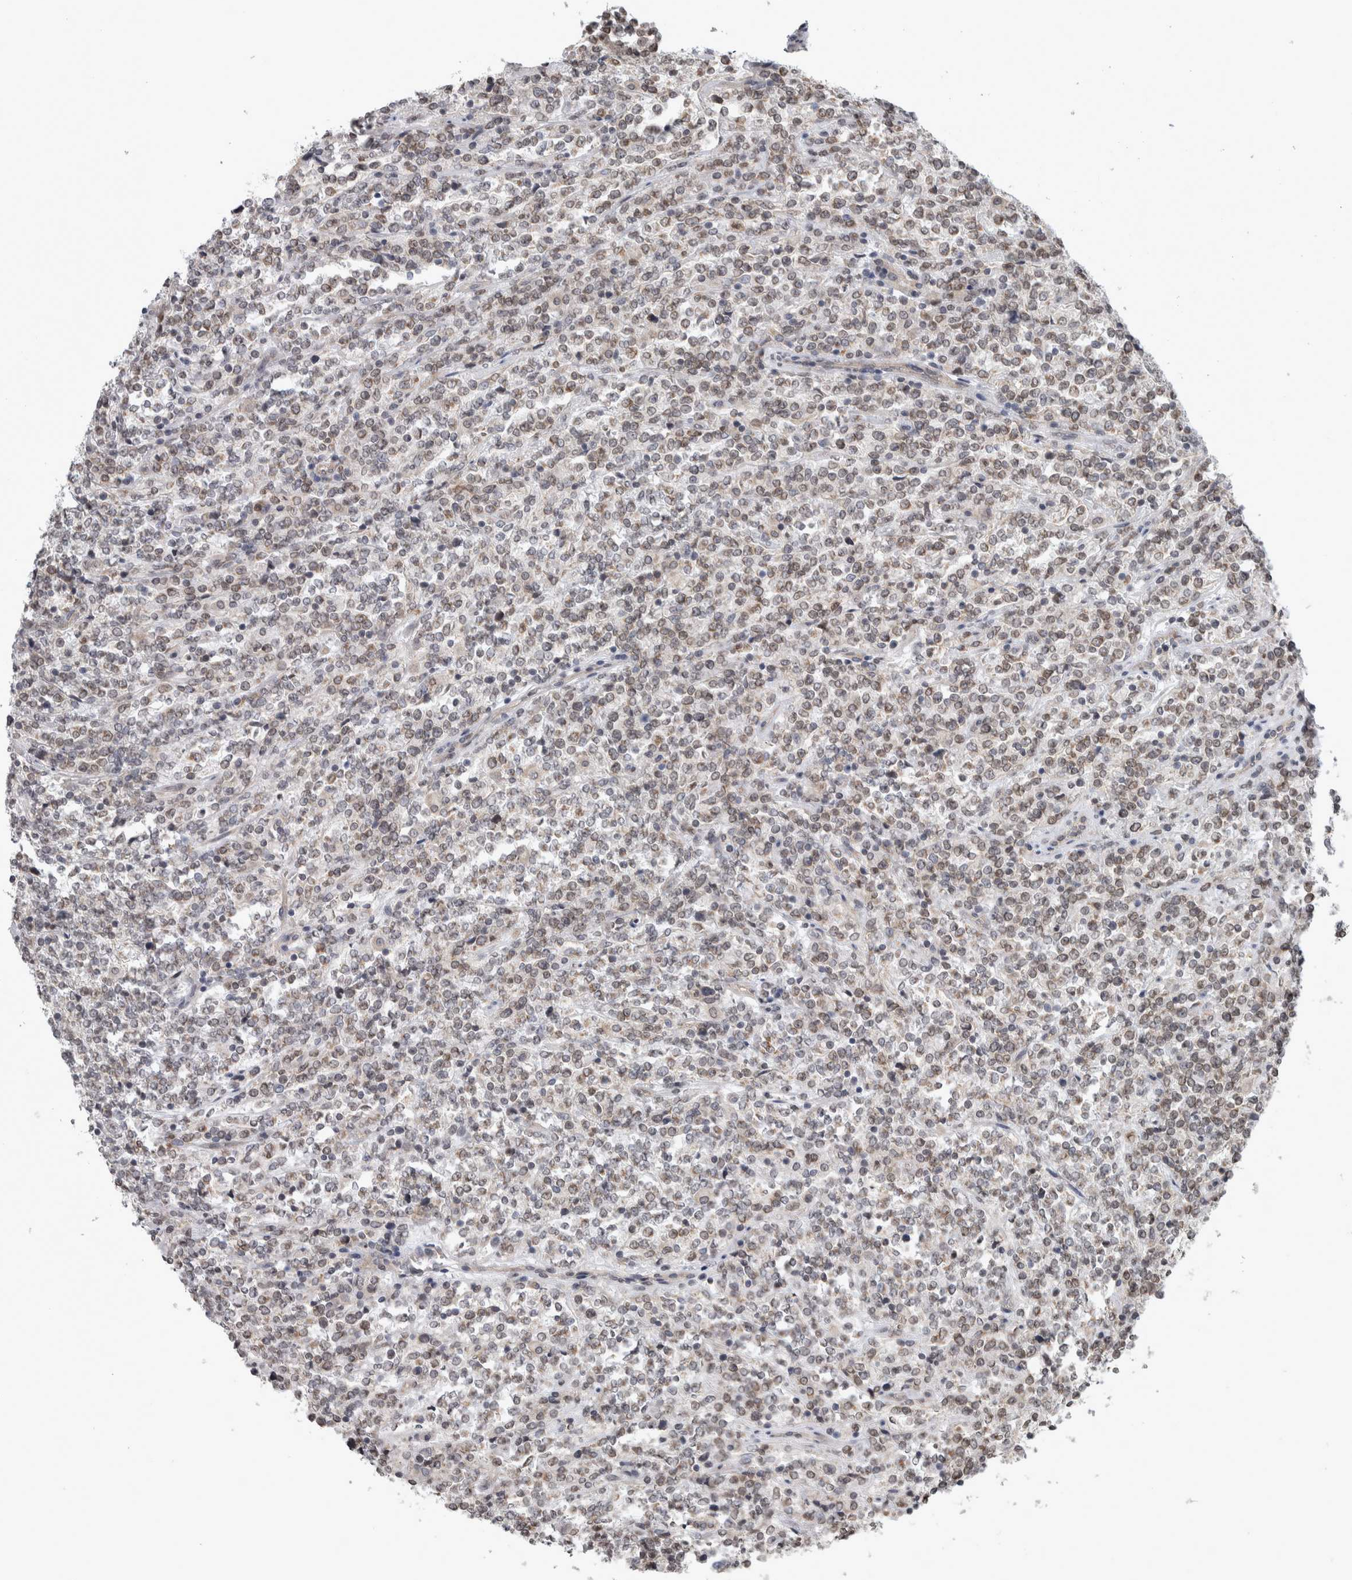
{"staining": {"intensity": "weak", "quantity": "<25%", "location": "cytoplasmic/membranous"}, "tissue": "lymphoma", "cell_type": "Tumor cells", "image_type": "cancer", "snomed": [{"axis": "morphology", "description": "Malignant lymphoma, non-Hodgkin's type, High grade"}, {"axis": "topography", "description": "Soft tissue"}], "caption": "Immunohistochemistry (IHC) of lymphoma displays no staining in tumor cells.", "gene": "CWC27", "patient": {"sex": "male", "age": 18}}